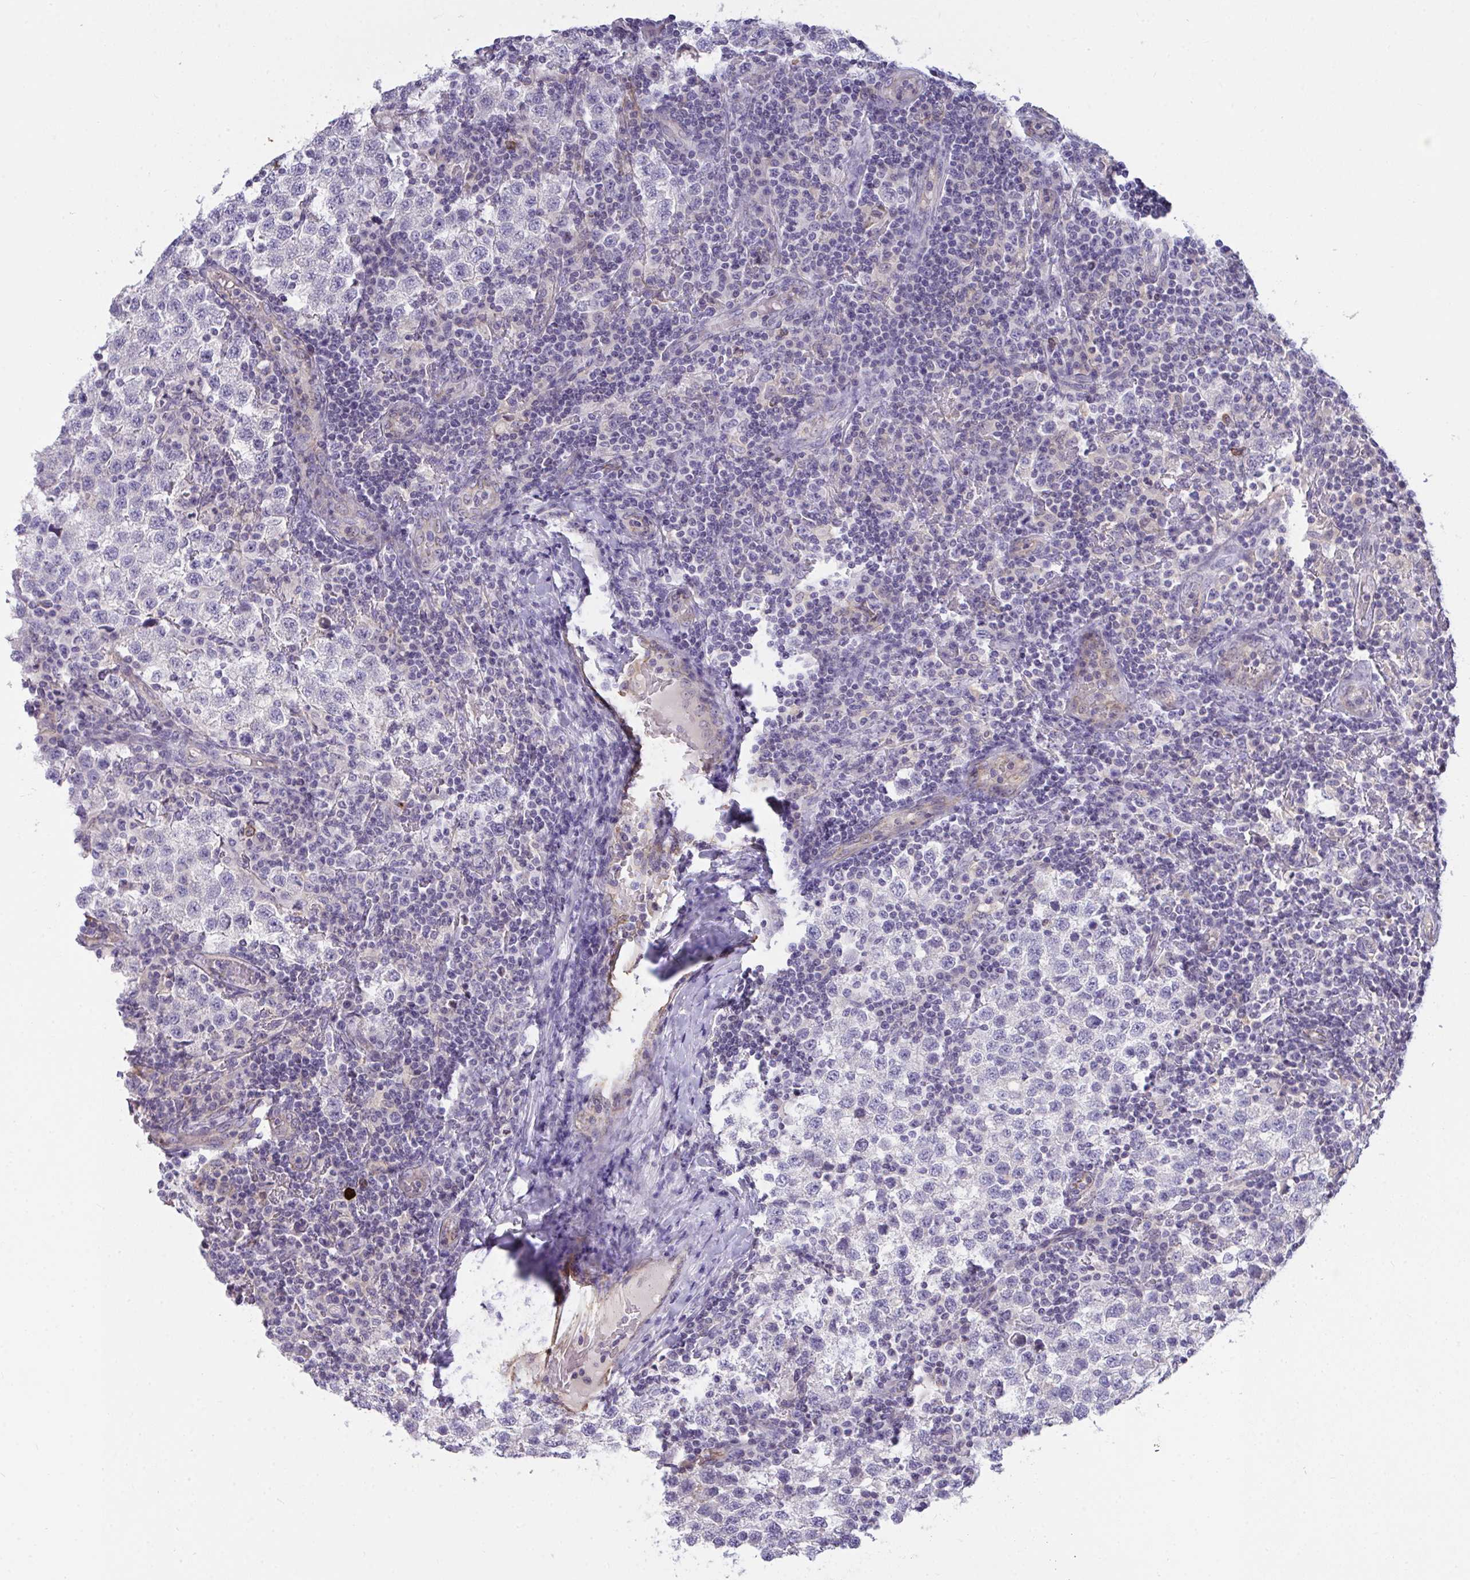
{"staining": {"intensity": "negative", "quantity": "none", "location": "none"}, "tissue": "testis cancer", "cell_type": "Tumor cells", "image_type": "cancer", "snomed": [{"axis": "morphology", "description": "Seminoma, NOS"}, {"axis": "topography", "description": "Testis"}], "caption": "DAB (3,3'-diaminobenzidine) immunohistochemical staining of human testis cancer demonstrates no significant expression in tumor cells. (DAB immunohistochemistry (IHC), high magnification).", "gene": "SEMA6B", "patient": {"sex": "male", "age": 34}}